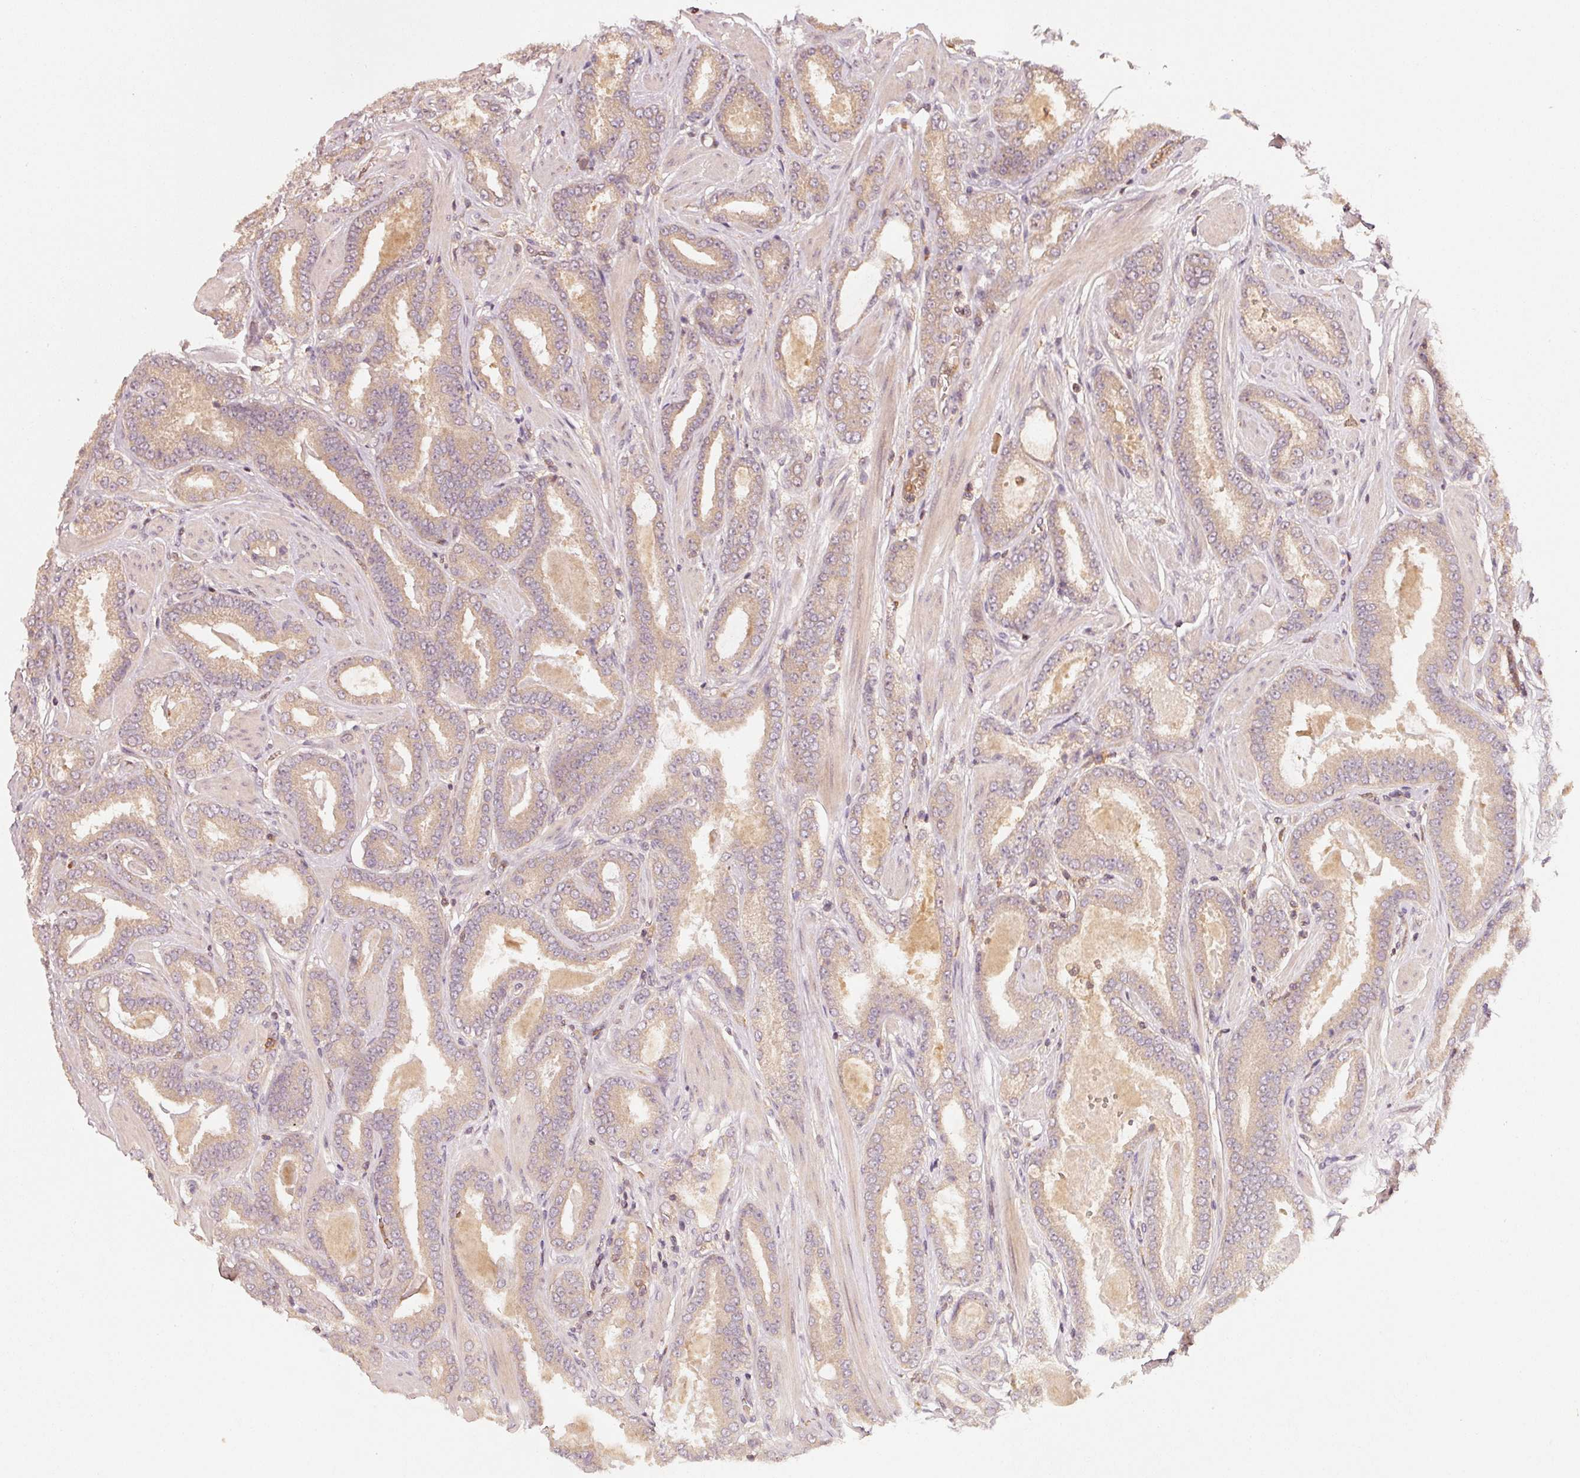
{"staining": {"intensity": "weak", "quantity": ">75%", "location": "cytoplasmic/membranous"}, "tissue": "prostate cancer", "cell_type": "Tumor cells", "image_type": "cancer", "snomed": [{"axis": "morphology", "description": "Adenocarcinoma, Low grade"}, {"axis": "topography", "description": "Prostate"}], "caption": "Immunohistochemical staining of prostate low-grade adenocarcinoma shows low levels of weak cytoplasmic/membranous staining in about >75% of tumor cells.", "gene": "RRAS2", "patient": {"sex": "male", "age": 42}}